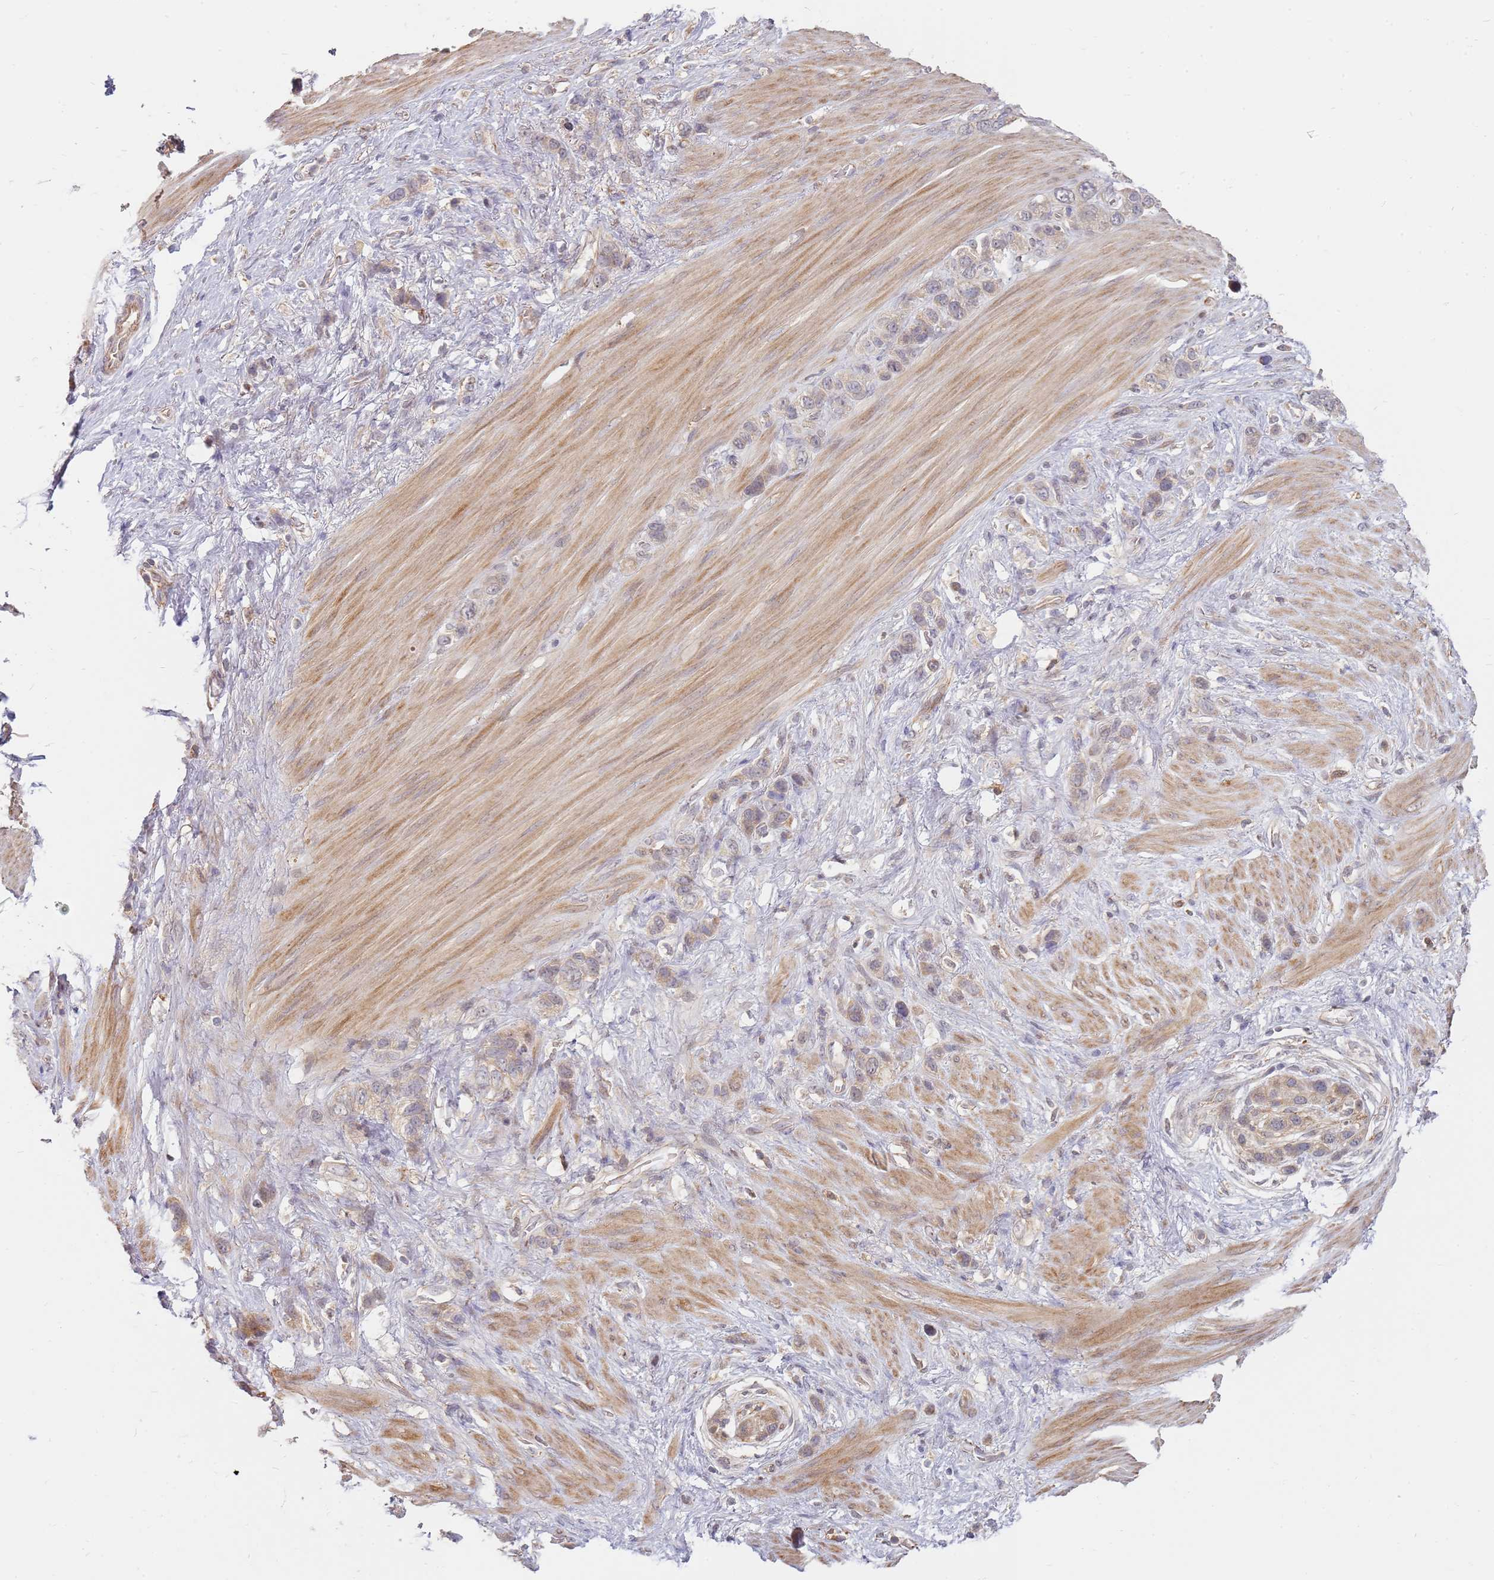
{"staining": {"intensity": "weak", "quantity": "25%-75%", "location": "cytoplasmic/membranous"}, "tissue": "stomach cancer", "cell_type": "Tumor cells", "image_type": "cancer", "snomed": [{"axis": "morphology", "description": "Adenocarcinoma, NOS"}, {"axis": "morphology", "description": "Adenocarcinoma, High grade"}, {"axis": "topography", "description": "Stomach, upper"}, {"axis": "topography", "description": "Stomach, lower"}], "caption": "Stomach adenocarcinoma (high-grade) stained for a protein (brown) displays weak cytoplasmic/membranous positive positivity in approximately 25%-75% of tumor cells.", "gene": "MPEG1", "patient": {"sex": "female", "age": 65}}